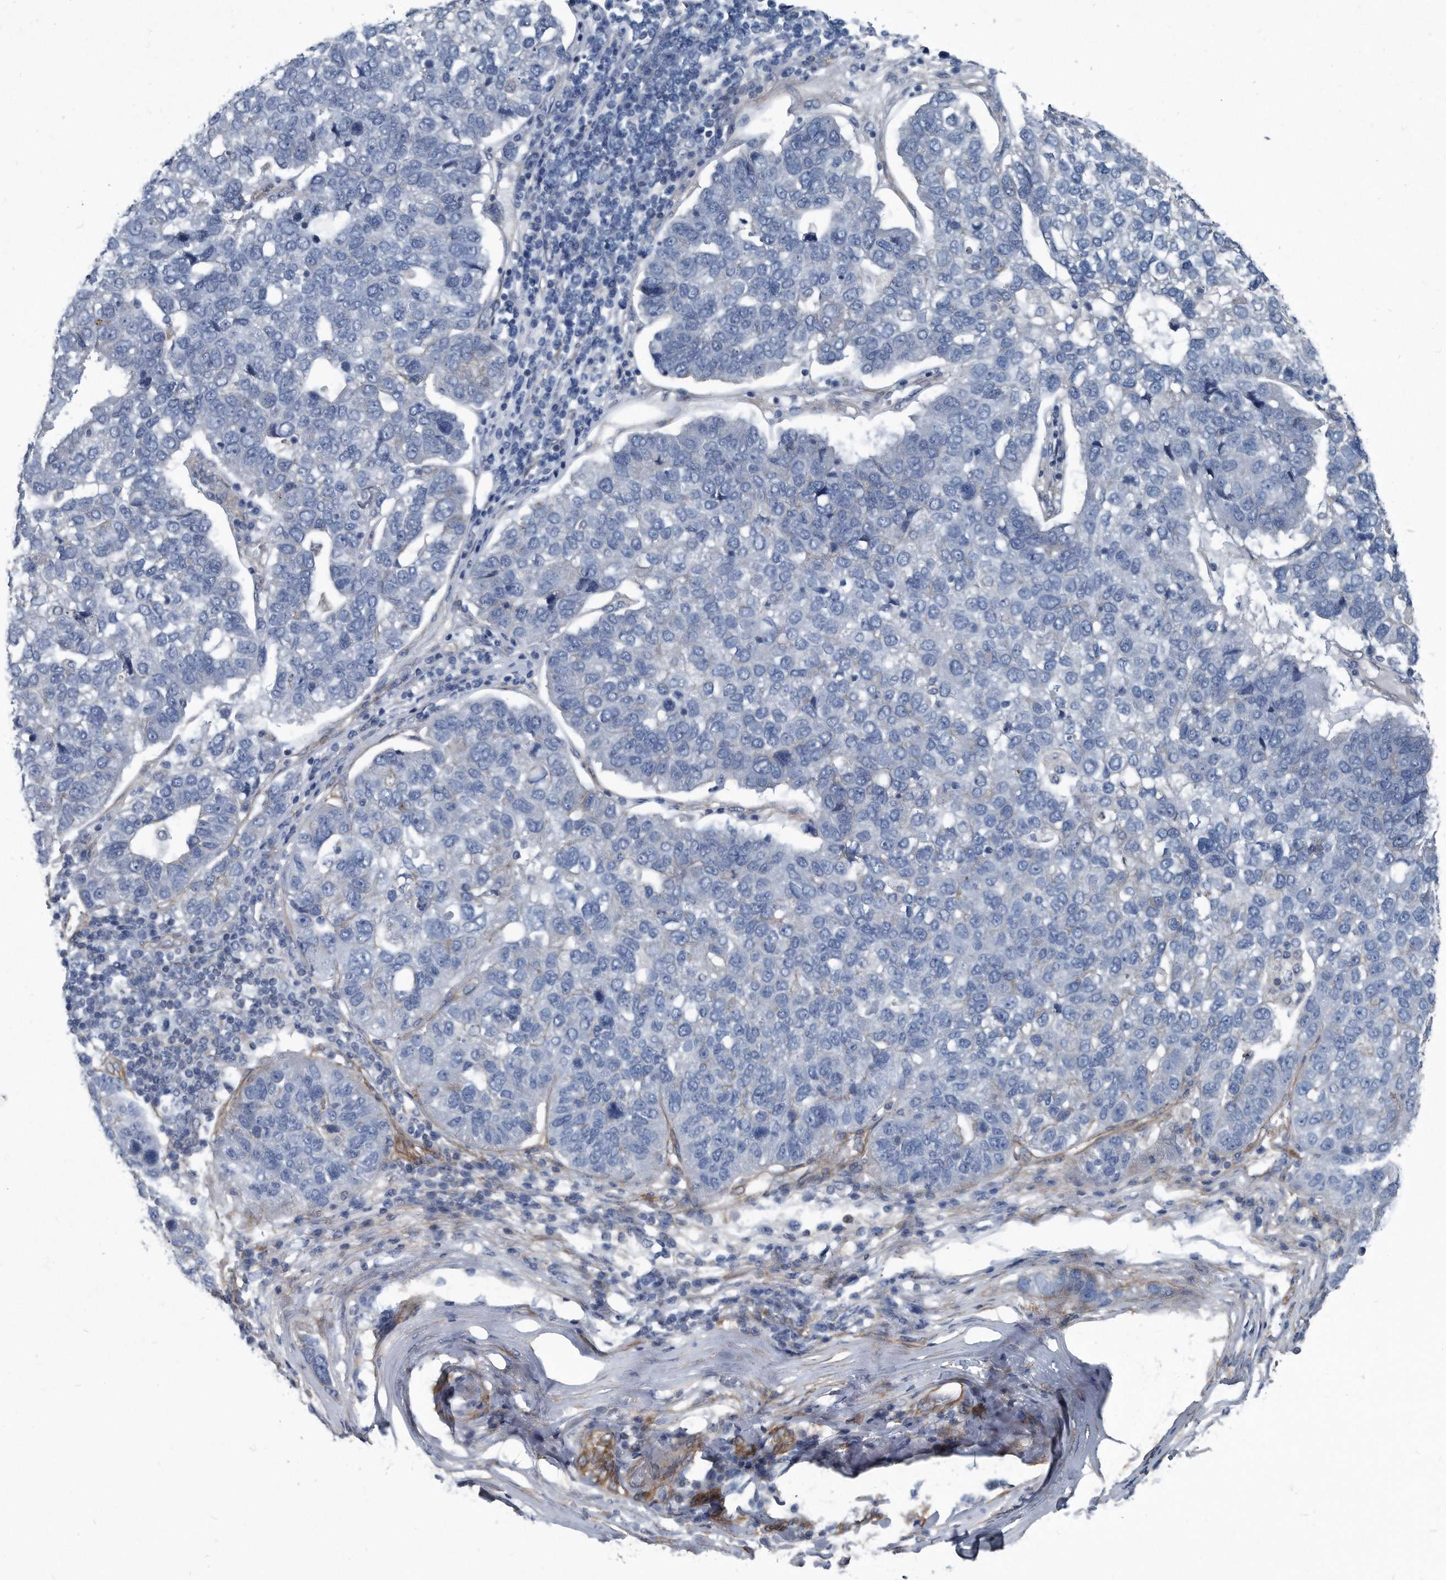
{"staining": {"intensity": "negative", "quantity": "none", "location": "none"}, "tissue": "pancreatic cancer", "cell_type": "Tumor cells", "image_type": "cancer", "snomed": [{"axis": "morphology", "description": "Adenocarcinoma, NOS"}, {"axis": "topography", "description": "Pancreas"}], "caption": "Histopathology image shows no significant protein staining in tumor cells of adenocarcinoma (pancreatic). The staining was performed using DAB (3,3'-diaminobenzidine) to visualize the protein expression in brown, while the nuclei were stained in blue with hematoxylin (Magnification: 20x).", "gene": "PLEC", "patient": {"sex": "female", "age": 61}}